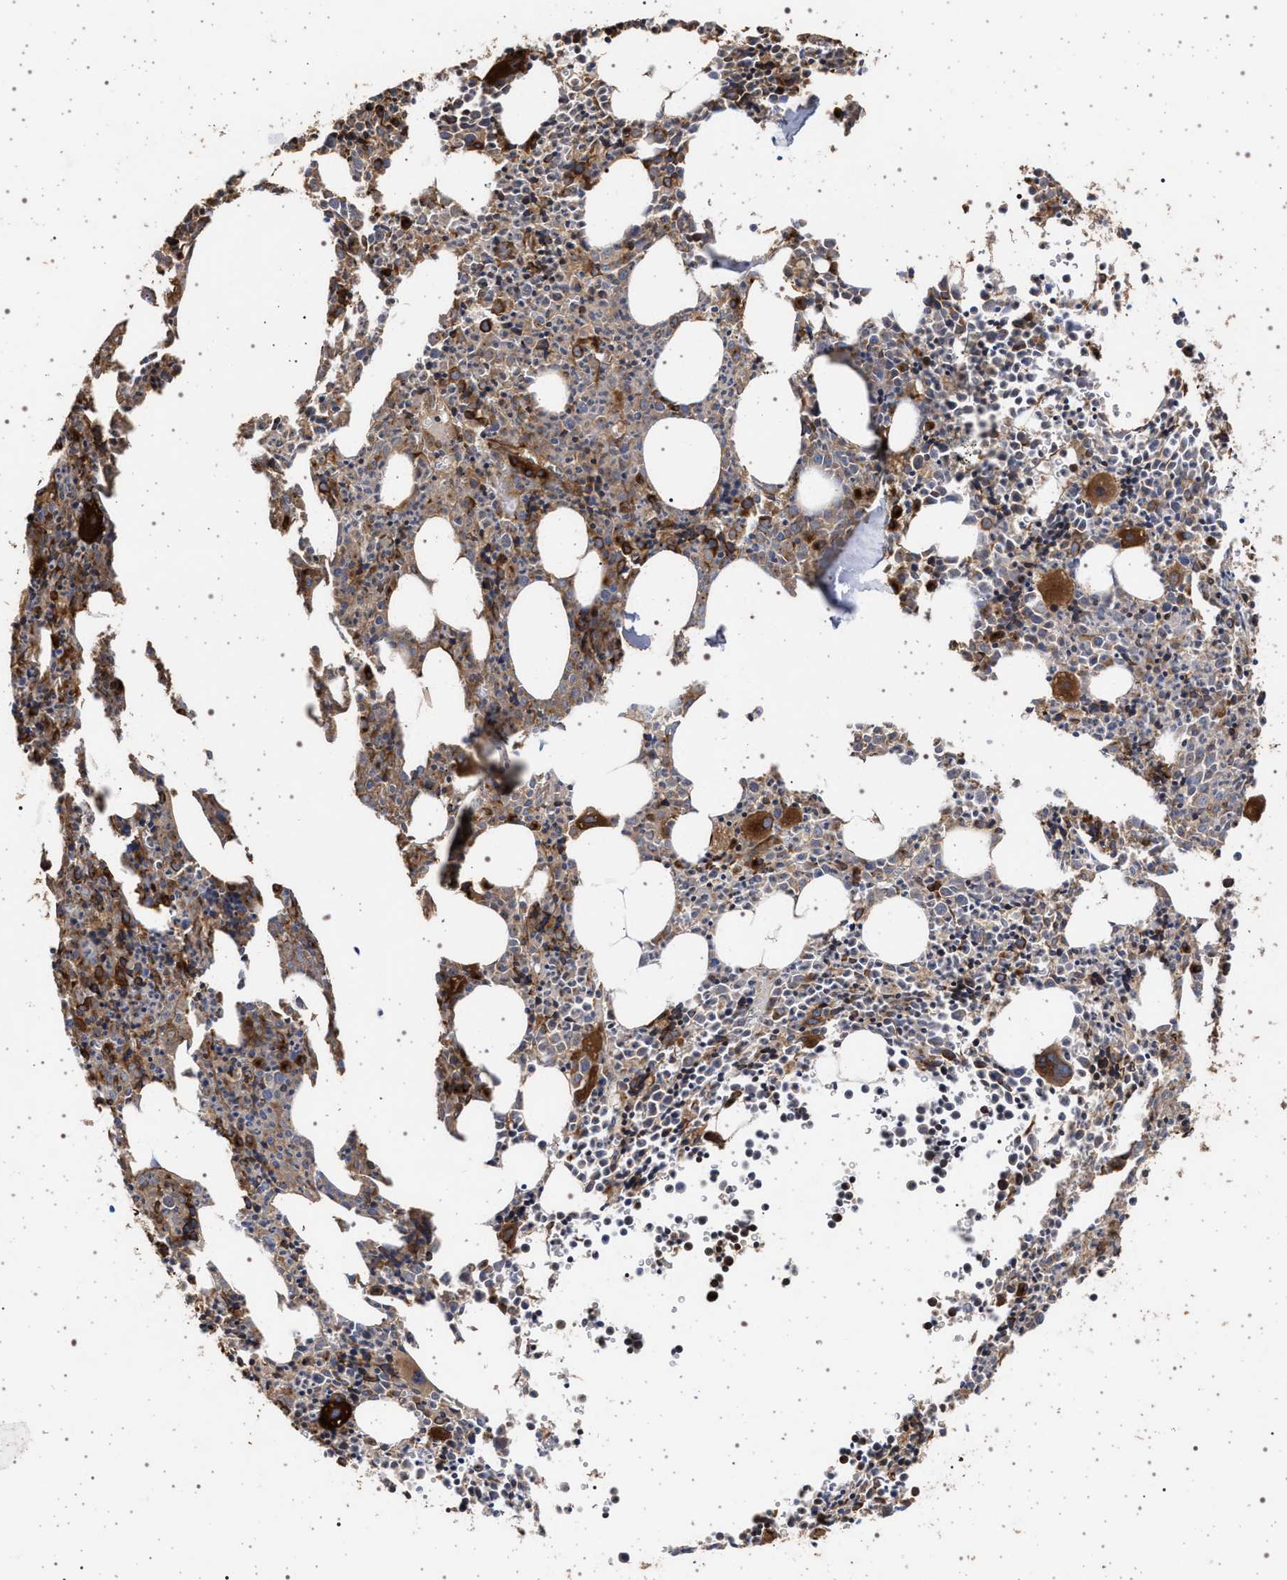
{"staining": {"intensity": "moderate", "quantity": ">75%", "location": "cytoplasmic/membranous"}, "tissue": "bone marrow", "cell_type": "Hematopoietic cells", "image_type": "normal", "snomed": [{"axis": "morphology", "description": "Normal tissue, NOS"}, {"axis": "morphology", "description": "Inflammation, NOS"}, {"axis": "topography", "description": "Bone marrow"}], "caption": "Bone marrow stained with DAB immunohistochemistry (IHC) reveals medium levels of moderate cytoplasmic/membranous expression in approximately >75% of hematopoietic cells. (DAB (3,3'-diaminobenzidine) IHC with brightfield microscopy, high magnification).", "gene": "IFT20", "patient": {"sex": "male", "age": 31}}